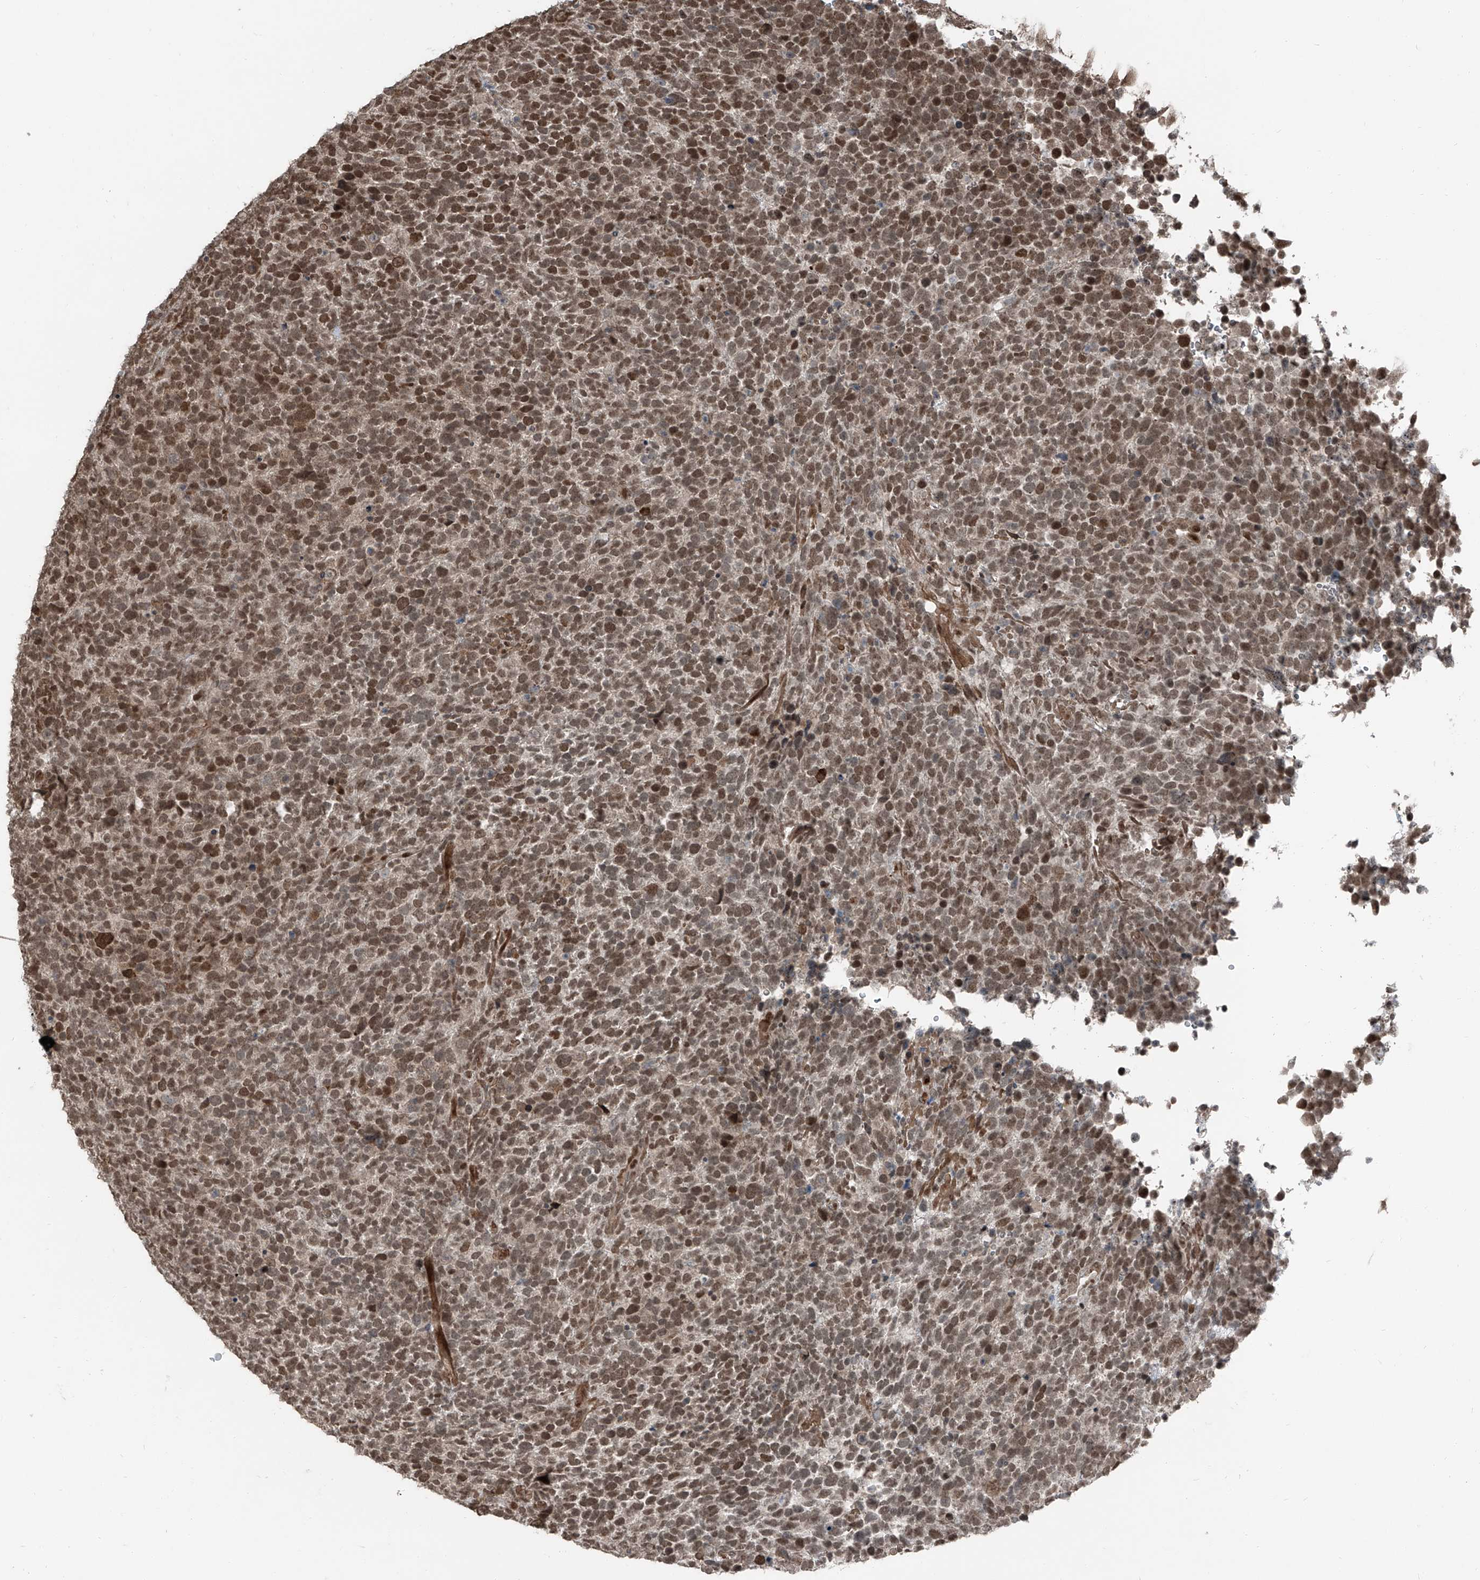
{"staining": {"intensity": "moderate", "quantity": ">75%", "location": "nuclear"}, "tissue": "urothelial cancer", "cell_type": "Tumor cells", "image_type": "cancer", "snomed": [{"axis": "morphology", "description": "Urothelial carcinoma, High grade"}, {"axis": "topography", "description": "Urinary bladder"}], "caption": "The photomicrograph exhibits a brown stain indicating the presence of a protein in the nuclear of tumor cells in high-grade urothelial carcinoma. (Brightfield microscopy of DAB IHC at high magnification).", "gene": "ZNF570", "patient": {"sex": "female", "age": 82}}